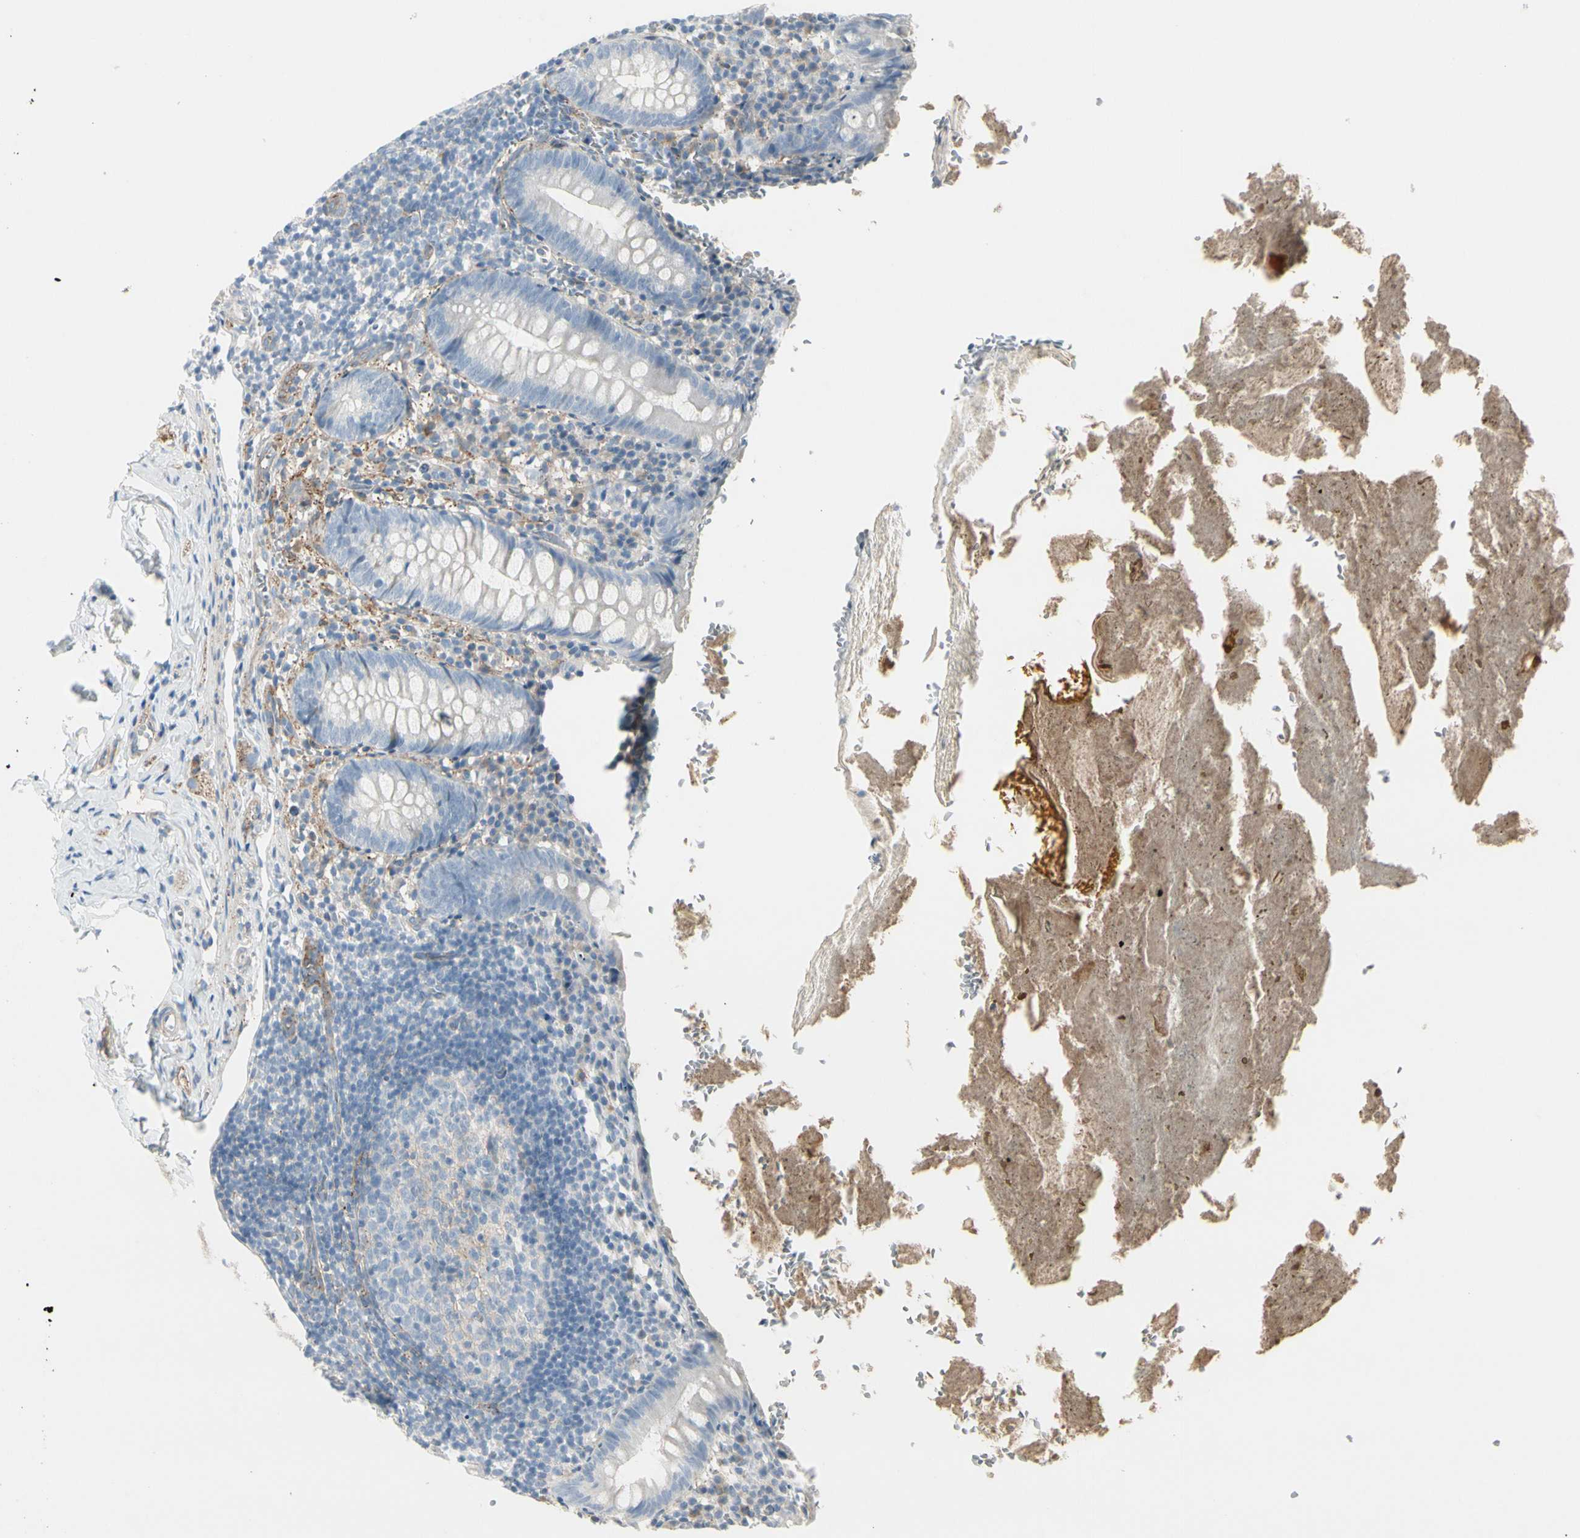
{"staining": {"intensity": "negative", "quantity": "none", "location": "none"}, "tissue": "appendix", "cell_type": "Glandular cells", "image_type": "normal", "snomed": [{"axis": "morphology", "description": "Normal tissue, NOS"}, {"axis": "topography", "description": "Appendix"}], "caption": "DAB (3,3'-diaminobenzidine) immunohistochemical staining of unremarkable appendix reveals no significant positivity in glandular cells.", "gene": "CACNA2D1", "patient": {"sex": "female", "age": 10}}